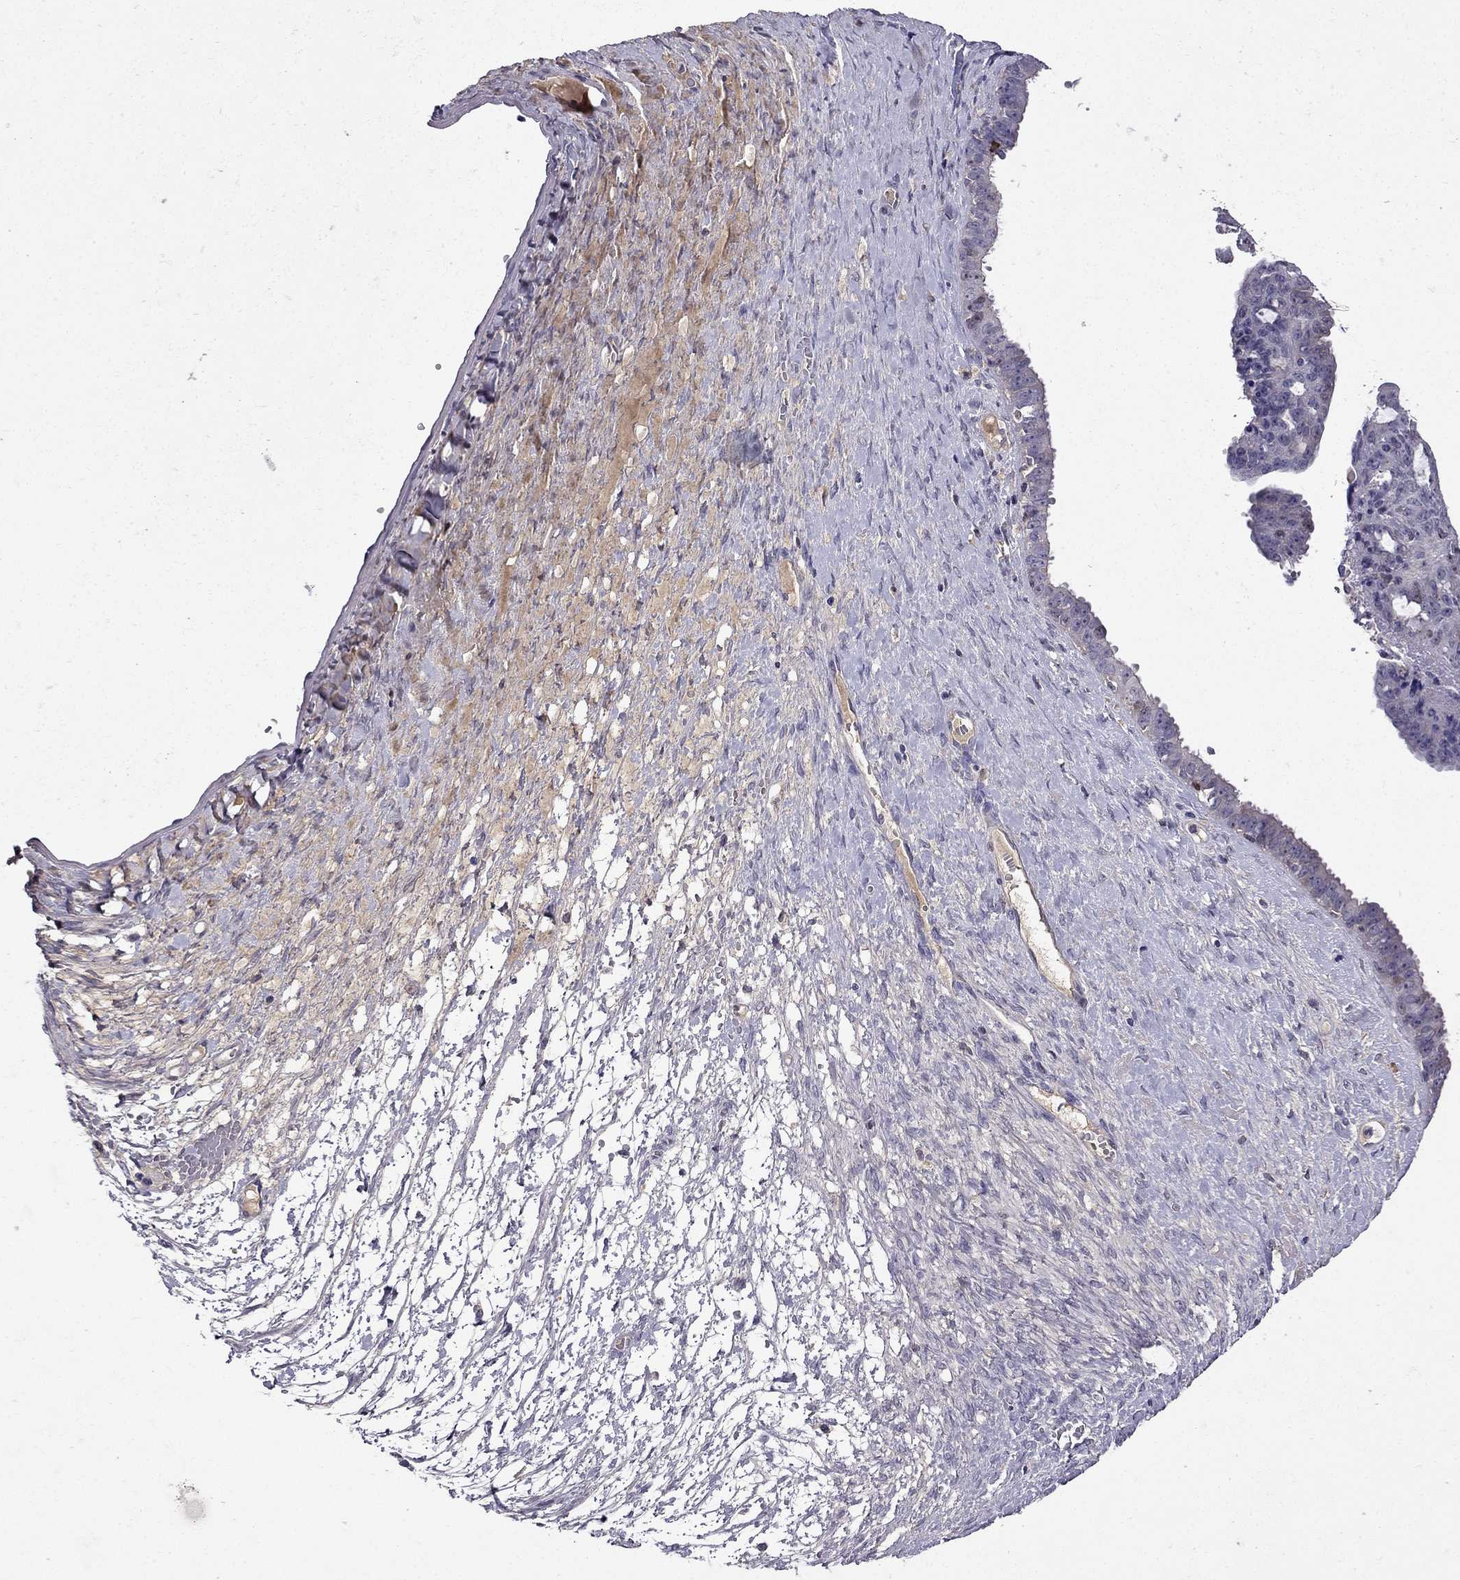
{"staining": {"intensity": "moderate", "quantity": "<25%", "location": "nuclear"}, "tissue": "ovarian cancer", "cell_type": "Tumor cells", "image_type": "cancer", "snomed": [{"axis": "morphology", "description": "Cystadenocarcinoma, serous, NOS"}, {"axis": "topography", "description": "Ovary"}], "caption": "Serous cystadenocarcinoma (ovarian) stained for a protein exhibits moderate nuclear positivity in tumor cells.", "gene": "UHRF1", "patient": {"sex": "female", "age": 71}}